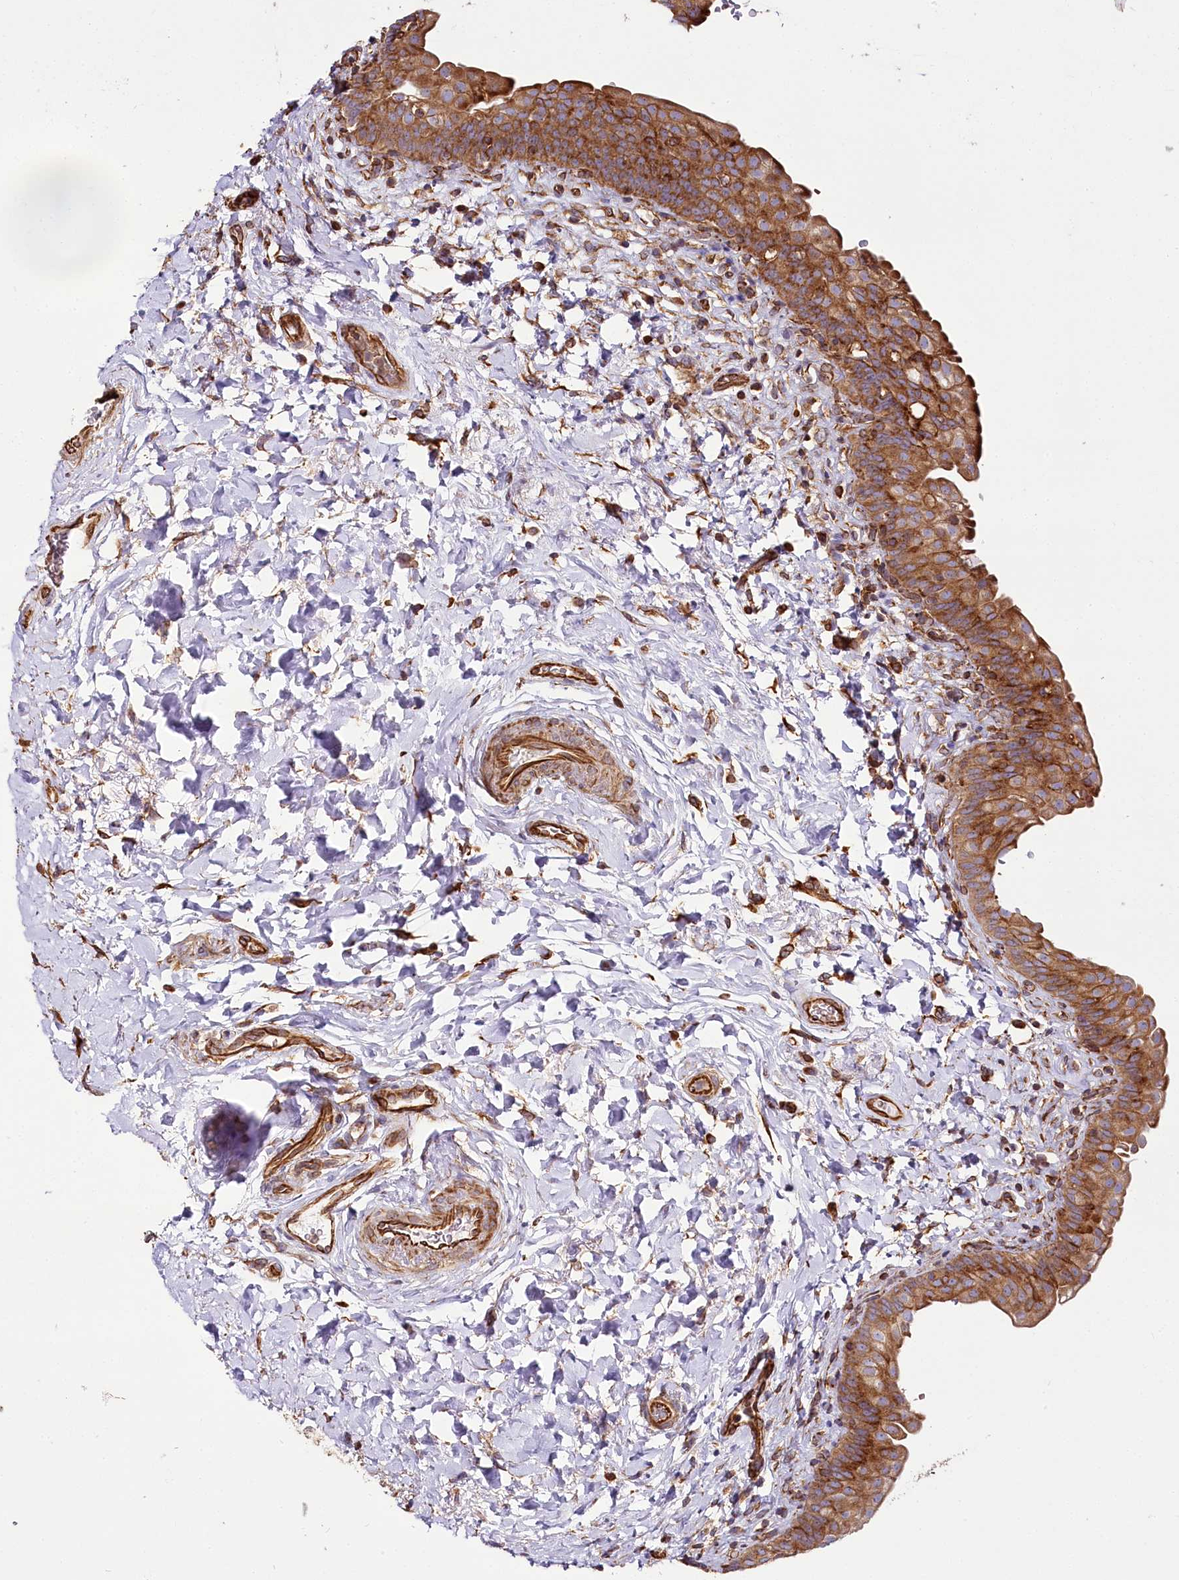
{"staining": {"intensity": "strong", "quantity": ">75%", "location": "cytoplasmic/membranous"}, "tissue": "urinary bladder", "cell_type": "Urothelial cells", "image_type": "normal", "snomed": [{"axis": "morphology", "description": "Normal tissue, NOS"}, {"axis": "topography", "description": "Urinary bladder"}], "caption": "The photomicrograph shows staining of normal urinary bladder, revealing strong cytoplasmic/membranous protein staining (brown color) within urothelial cells.", "gene": "THUMPD3", "patient": {"sex": "male", "age": 83}}